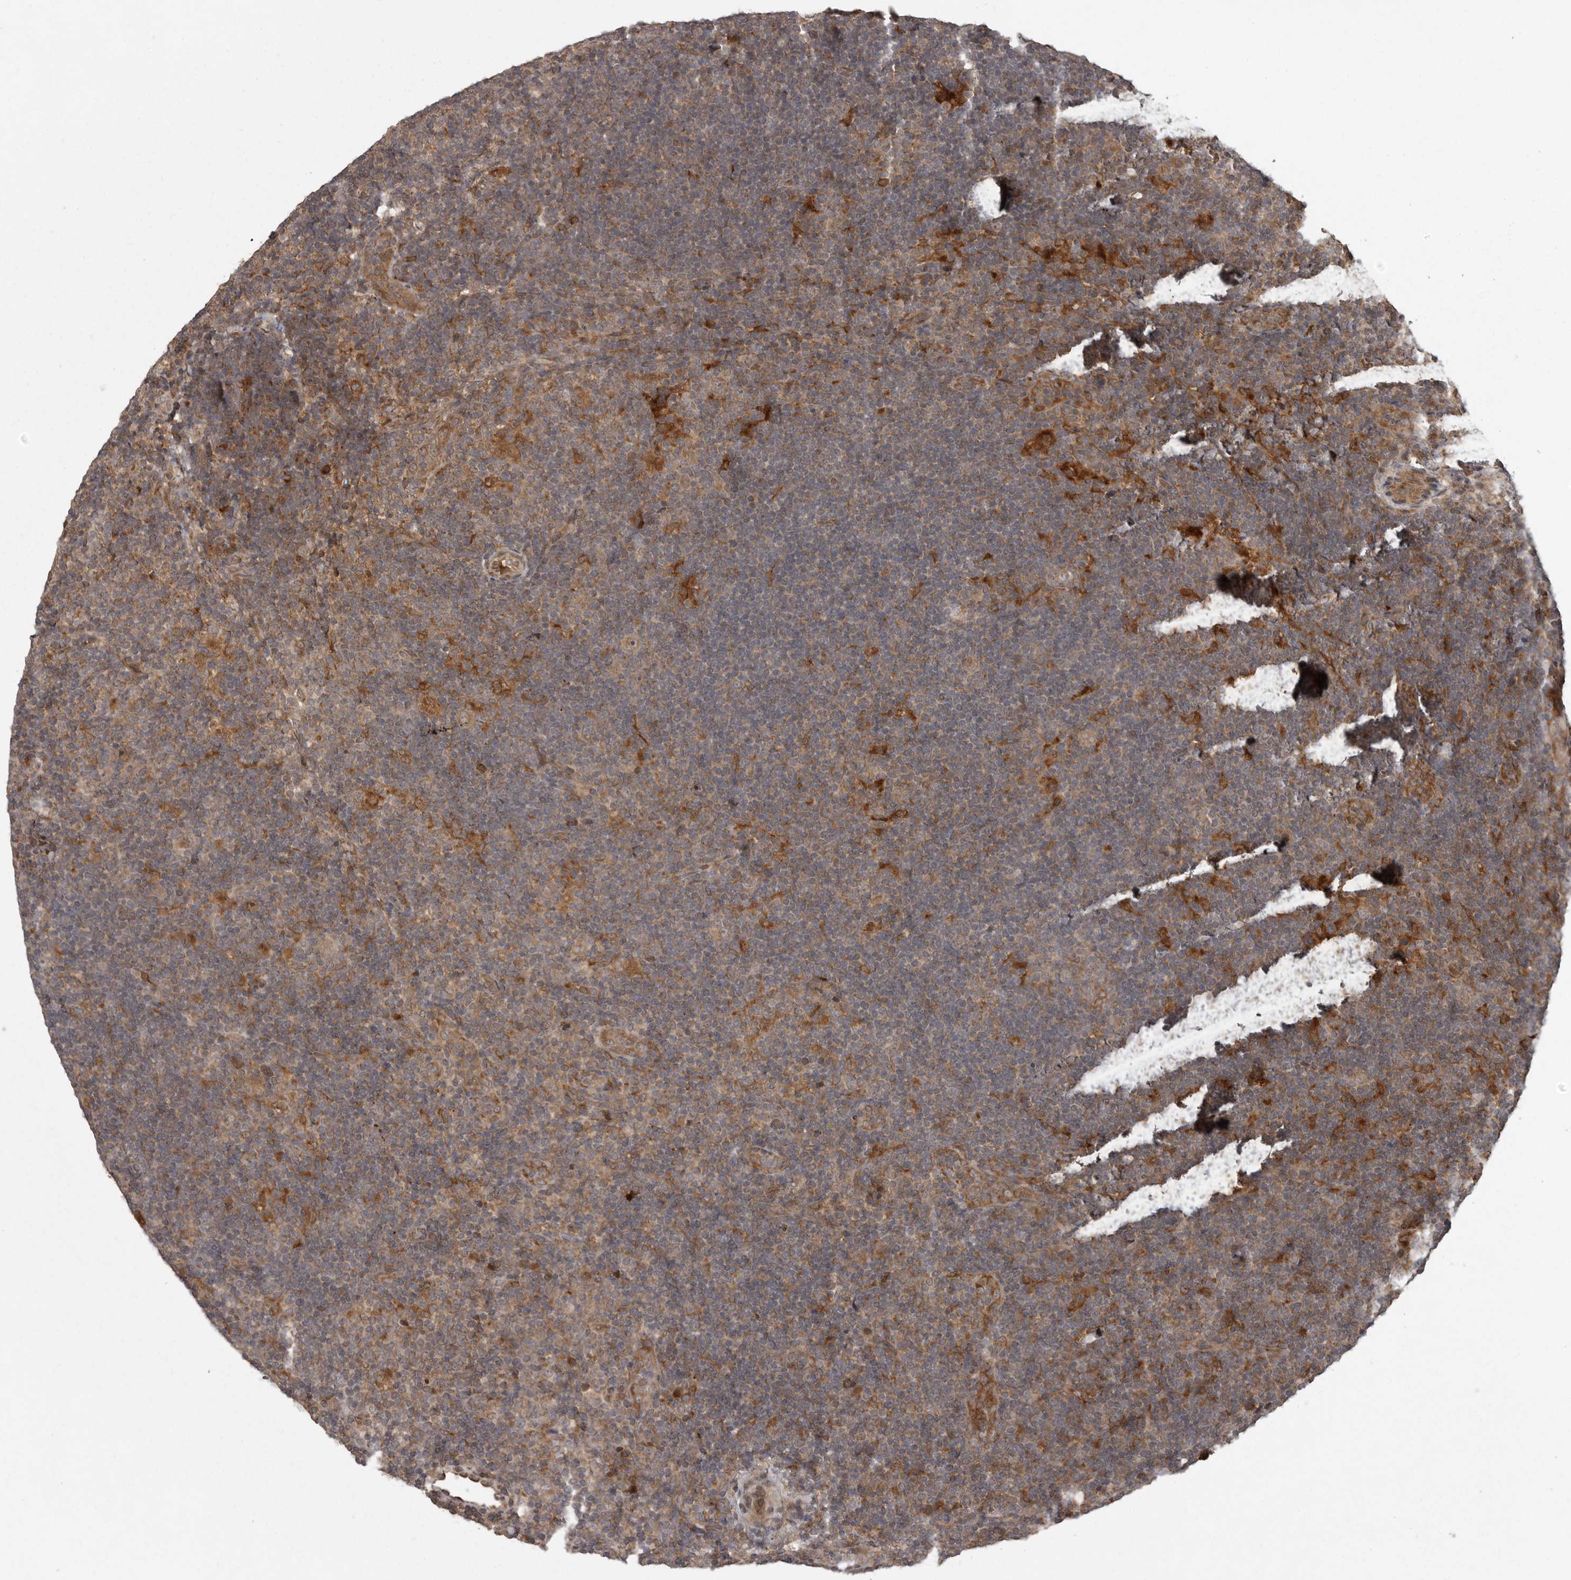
{"staining": {"intensity": "weak", "quantity": ">75%", "location": "cytoplasmic/membranous"}, "tissue": "lymphoma", "cell_type": "Tumor cells", "image_type": "cancer", "snomed": [{"axis": "morphology", "description": "Hodgkin's disease, NOS"}, {"axis": "topography", "description": "Lymph node"}], "caption": "Immunohistochemistry (IHC) histopathology image of neoplastic tissue: human Hodgkin's disease stained using IHC displays low levels of weak protein expression localized specifically in the cytoplasmic/membranous of tumor cells, appearing as a cytoplasmic/membranous brown color.", "gene": "GPR31", "patient": {"sex": "female", "age": 57}}